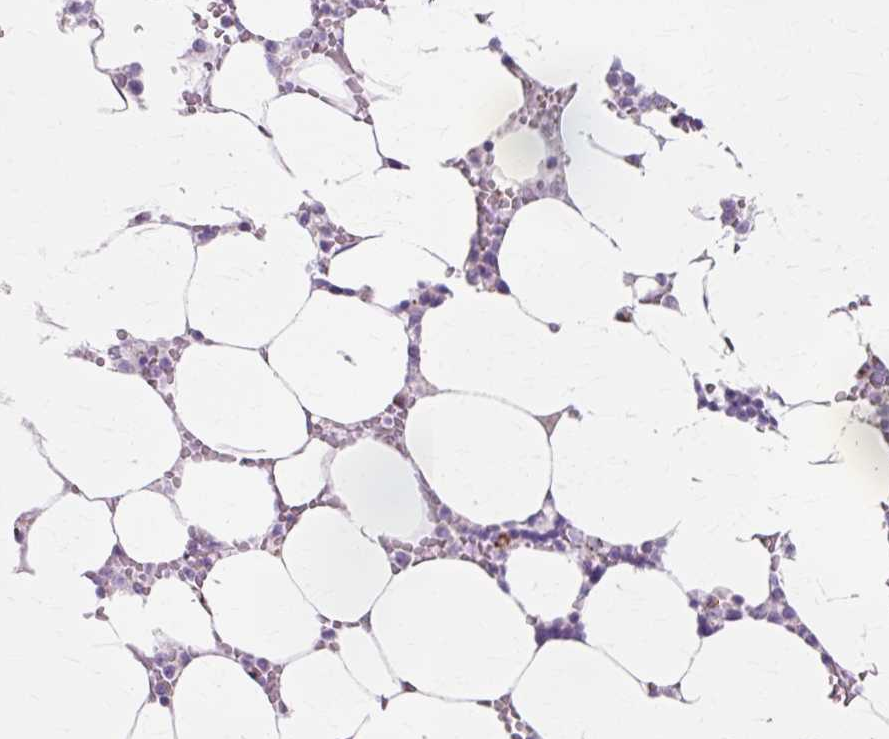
{"staining": {"intensity": "negative", "quantity": "none", "location": "none"}, "tissue": "bone marrow", "cell_type": "Hematopoietic cells", "image_type": "normal", "snomed": [{"axis": "morphology", "description": "Normal tissue, NOS"}, {"axis": "topography", "description": "Bone marrow"}], "caption": "DAB immunohistochemical staining of unremarkable human bone marrow demonstrates no significant staining in hematopoietic cells. (Stains: DAB (3,3'-diaminobenzidine) immunohistochemistry with hematoxylin counter stain, Microscopy: brightfield microscopy at high magnification).", "gene": "ATP5PO", "patient": {"sex": "male", "age": 64}}